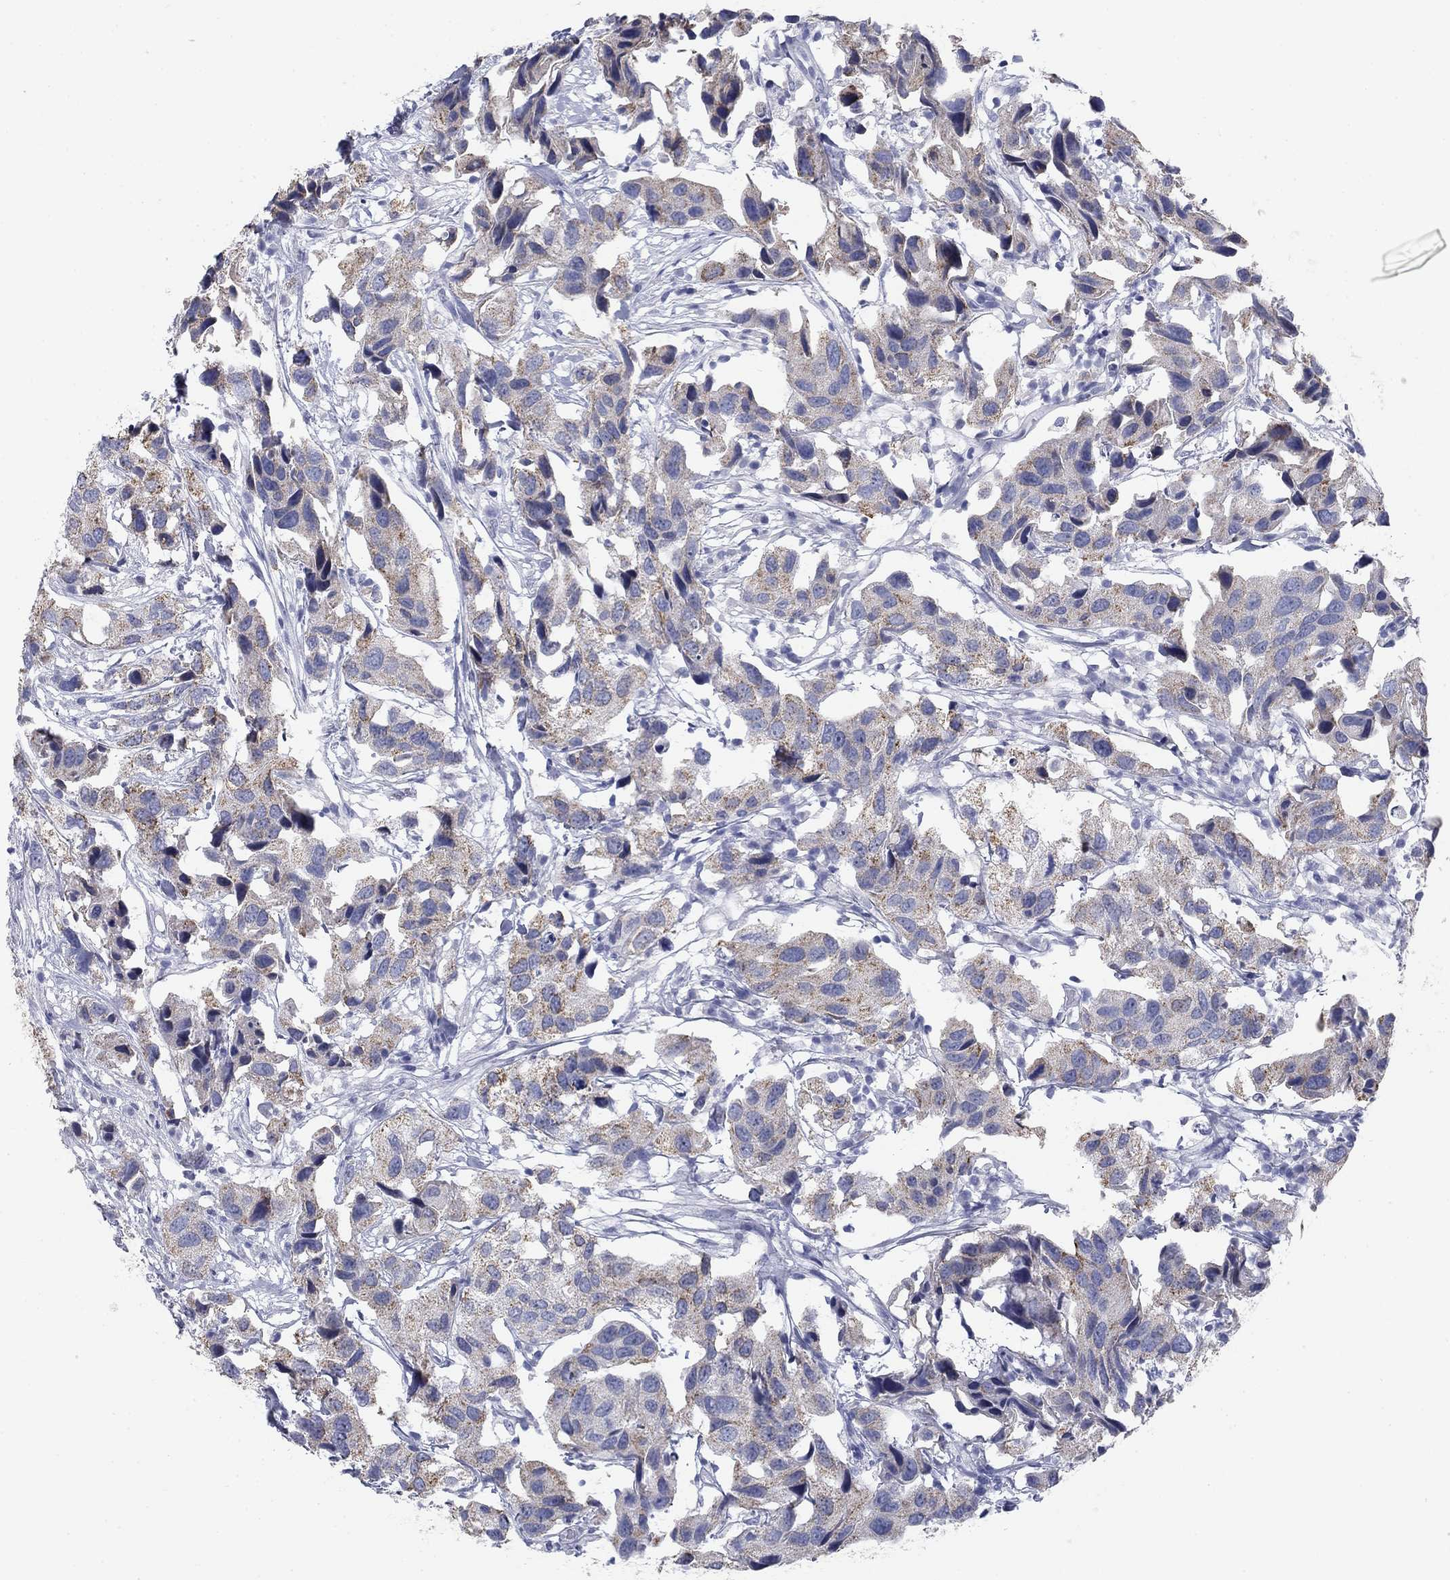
{"staining": {"intensity": "weak", "quantity": "25%-75%", "location": "cytoplasmic/membranous"}, "tissue": "urothelial cancer", "cell_type": "Tumor cells", "image_type": "cancer", "snomed": [{"axis": "morphology", "description": "Urothelial carcinoma, High grade"}, {"axis": "topography", "description": "Urinary bladder"}], "caption": "Immunohistochemistry histopathology image of urothelial cancer stained for a protein (brown), which exhibits low levels of weak cytoplasmic/membranous expression in about 25%-75% of tumor cells.", "gene": "PRPH", "patient": {"sex": "male", "age": 79}}